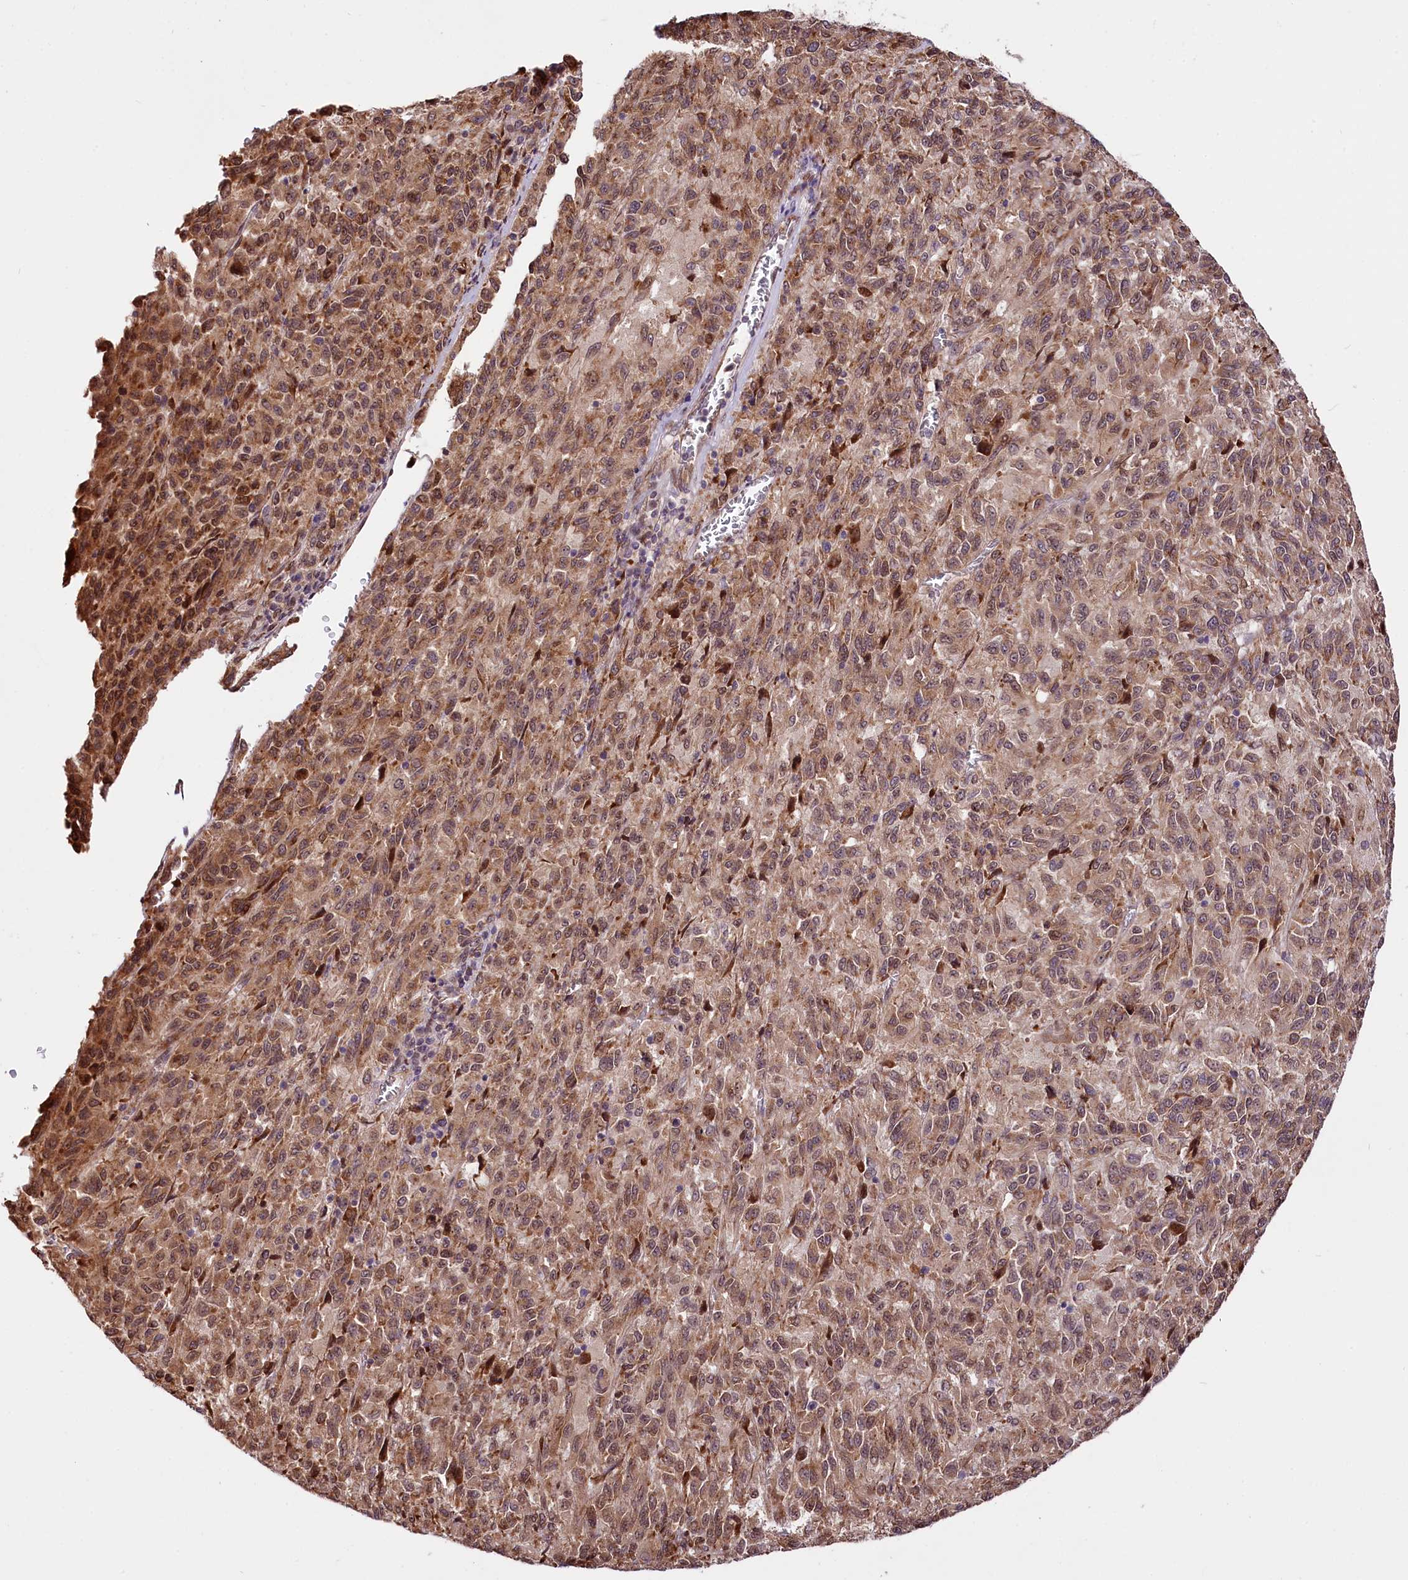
{"staining": {"intensity": "moderate", "quantity": ">75%", "location": "cytoplasmic/membranous,nuclear"}, "tissue": "melanoma", "cell_type": "Tumor cells", "image_type": "cancer", "snomed": [{"axis": "morphology", "description": "Malignant melanoma, Metastatic site"}, {"axis": "topography", "description": "Lung"}], "caption": "Human malignant melanoma (metastatic site) stained with a protein marker shows moderate staining in tumor cells.", "gene": "CUTC", "patient": {"sex": "male", "age": 64}}